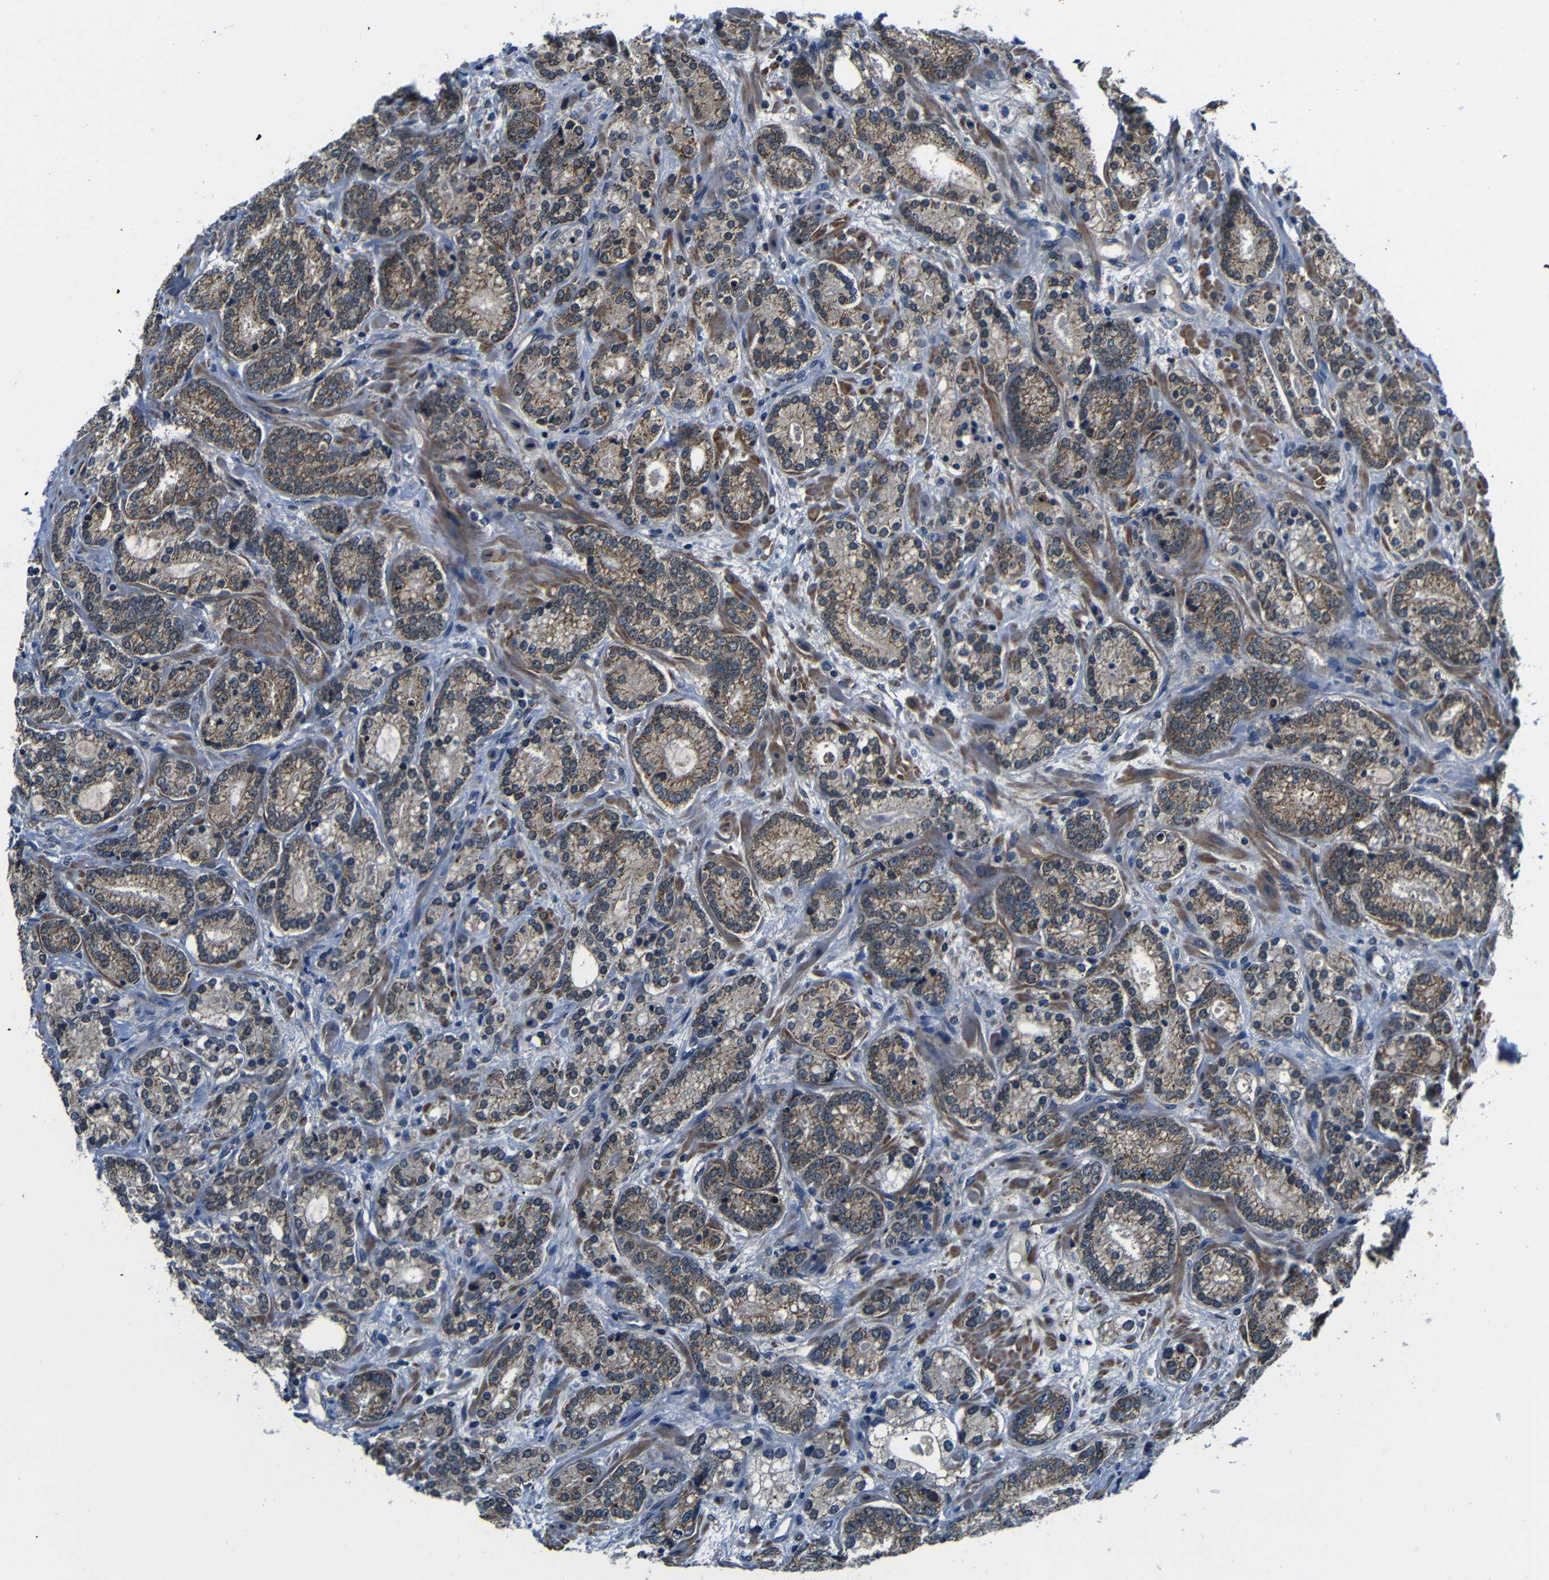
{"staining": {"intensity": "moderate", "quantity": ">75%", "location": "cytoplasmic/membranous"}, "tissue": "prostate cancer", "cell_type": "Tumor cells", "image_type": "cancer", "snomed": [{"axis": "morphology", "description": "Adenocarcinoma, High grade"}, {"axis": "topography", "description": "Prostate"}], "caption": "This photomicrograph shows IHC staining of prostate cancer, with medium moderate cytoplasmic/membranous positivity in about >75% of tumor cells.", "gene": "FKBP14", "patient": {"sex": "male", "age": 61}}